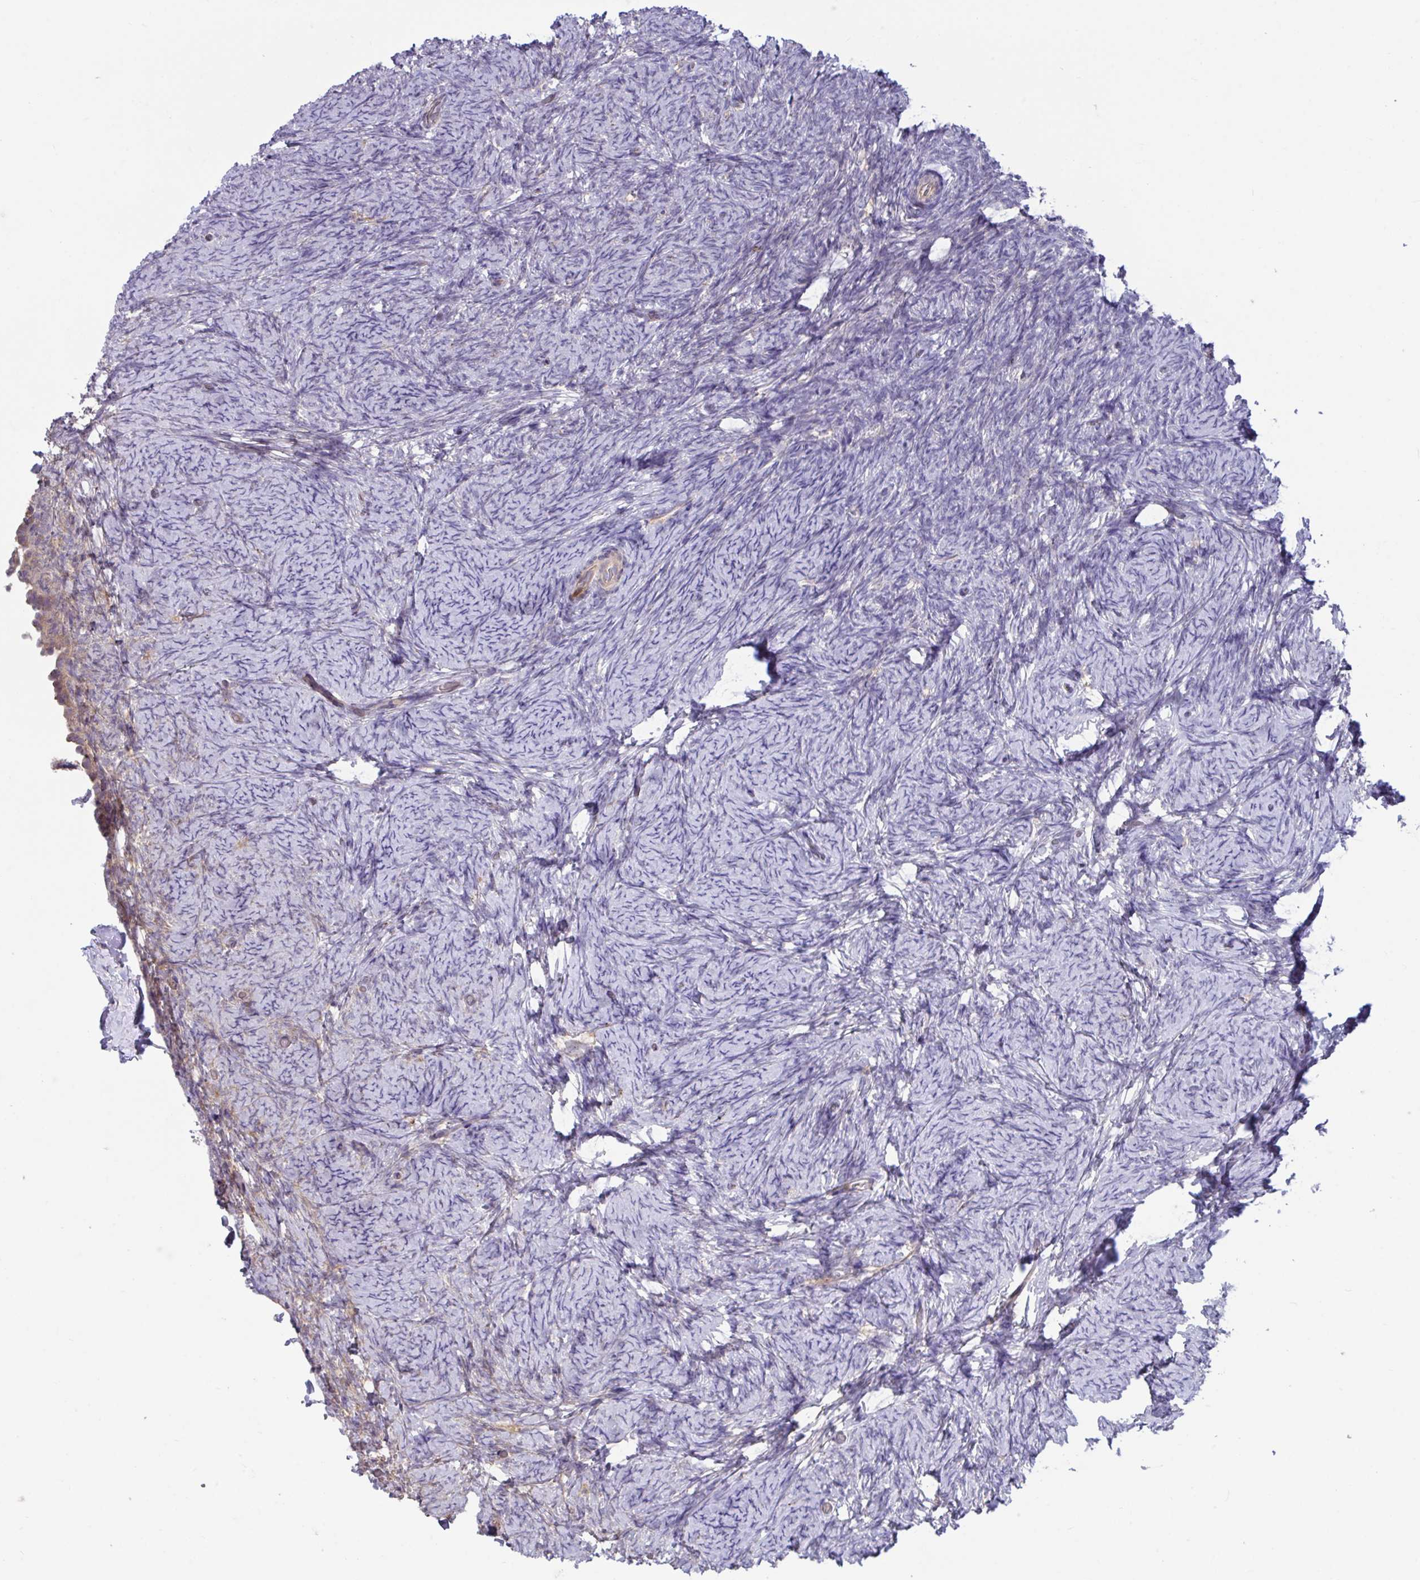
{"staining": {"intensity": "weak", "quantity": "25%-75%", "location": "cytoplasmic/membranous"}, "tissue": "ovary", "cell_type": "Ovarian stroma cells", "image_type": "normal", "snomed": [{"axis": "morphology", "description": "Normal tissue, NOS"}, {"axis": "topography", "description": "Ovary"}], "caption": "DAB (3,3'-diaminobenzidine) immunohistochemical staining of benign human ovary shows weak cytoplasmic/membranous protein staining in approximately 25%-75% of ovarian stroma cells. (IHC, brightfield microscopy, high magnification).", "gene": "IST1", "patient": {"sex": "female", "age": 34}}